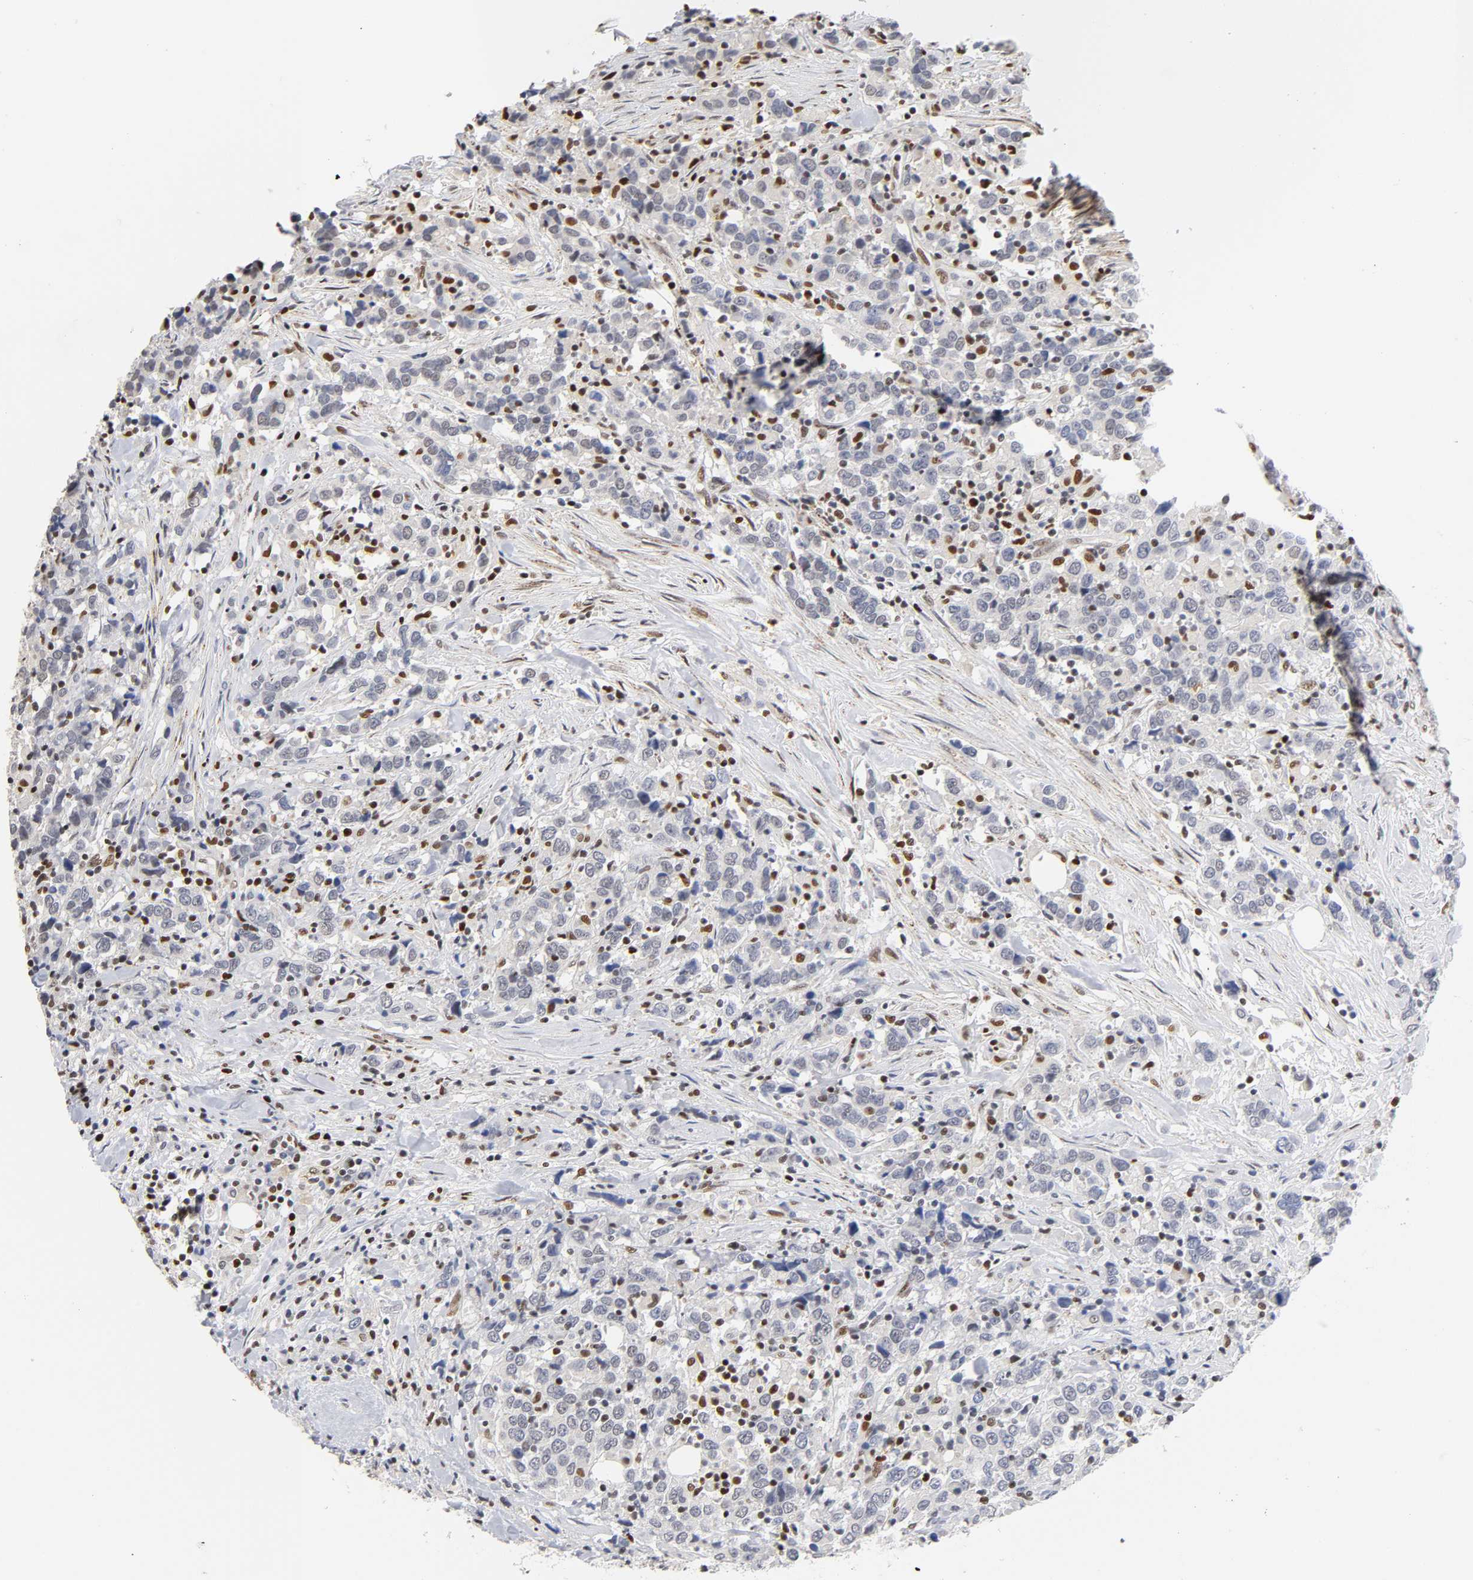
{"staining": {"intensity": "strong", "quantity": "<25%", "location": "nuclear"}, "tissue": "urothelial cancer", "cell_type": "Tumor cells", "image_type": "cancer", "snomed": [{"axis": "morphology", "description": "Urothelial carcinoma, High grade"}, {"axis": "topography", "description": "Urinary bladder"}], "caption": "Strong nuclear positivity for a protein is present in approximately <25% of tumor cells of urothelial cancer using immunohistochemistry (IHC).", "gene": "NR3C1", "patient": {"sex": "male", "age": 61}}